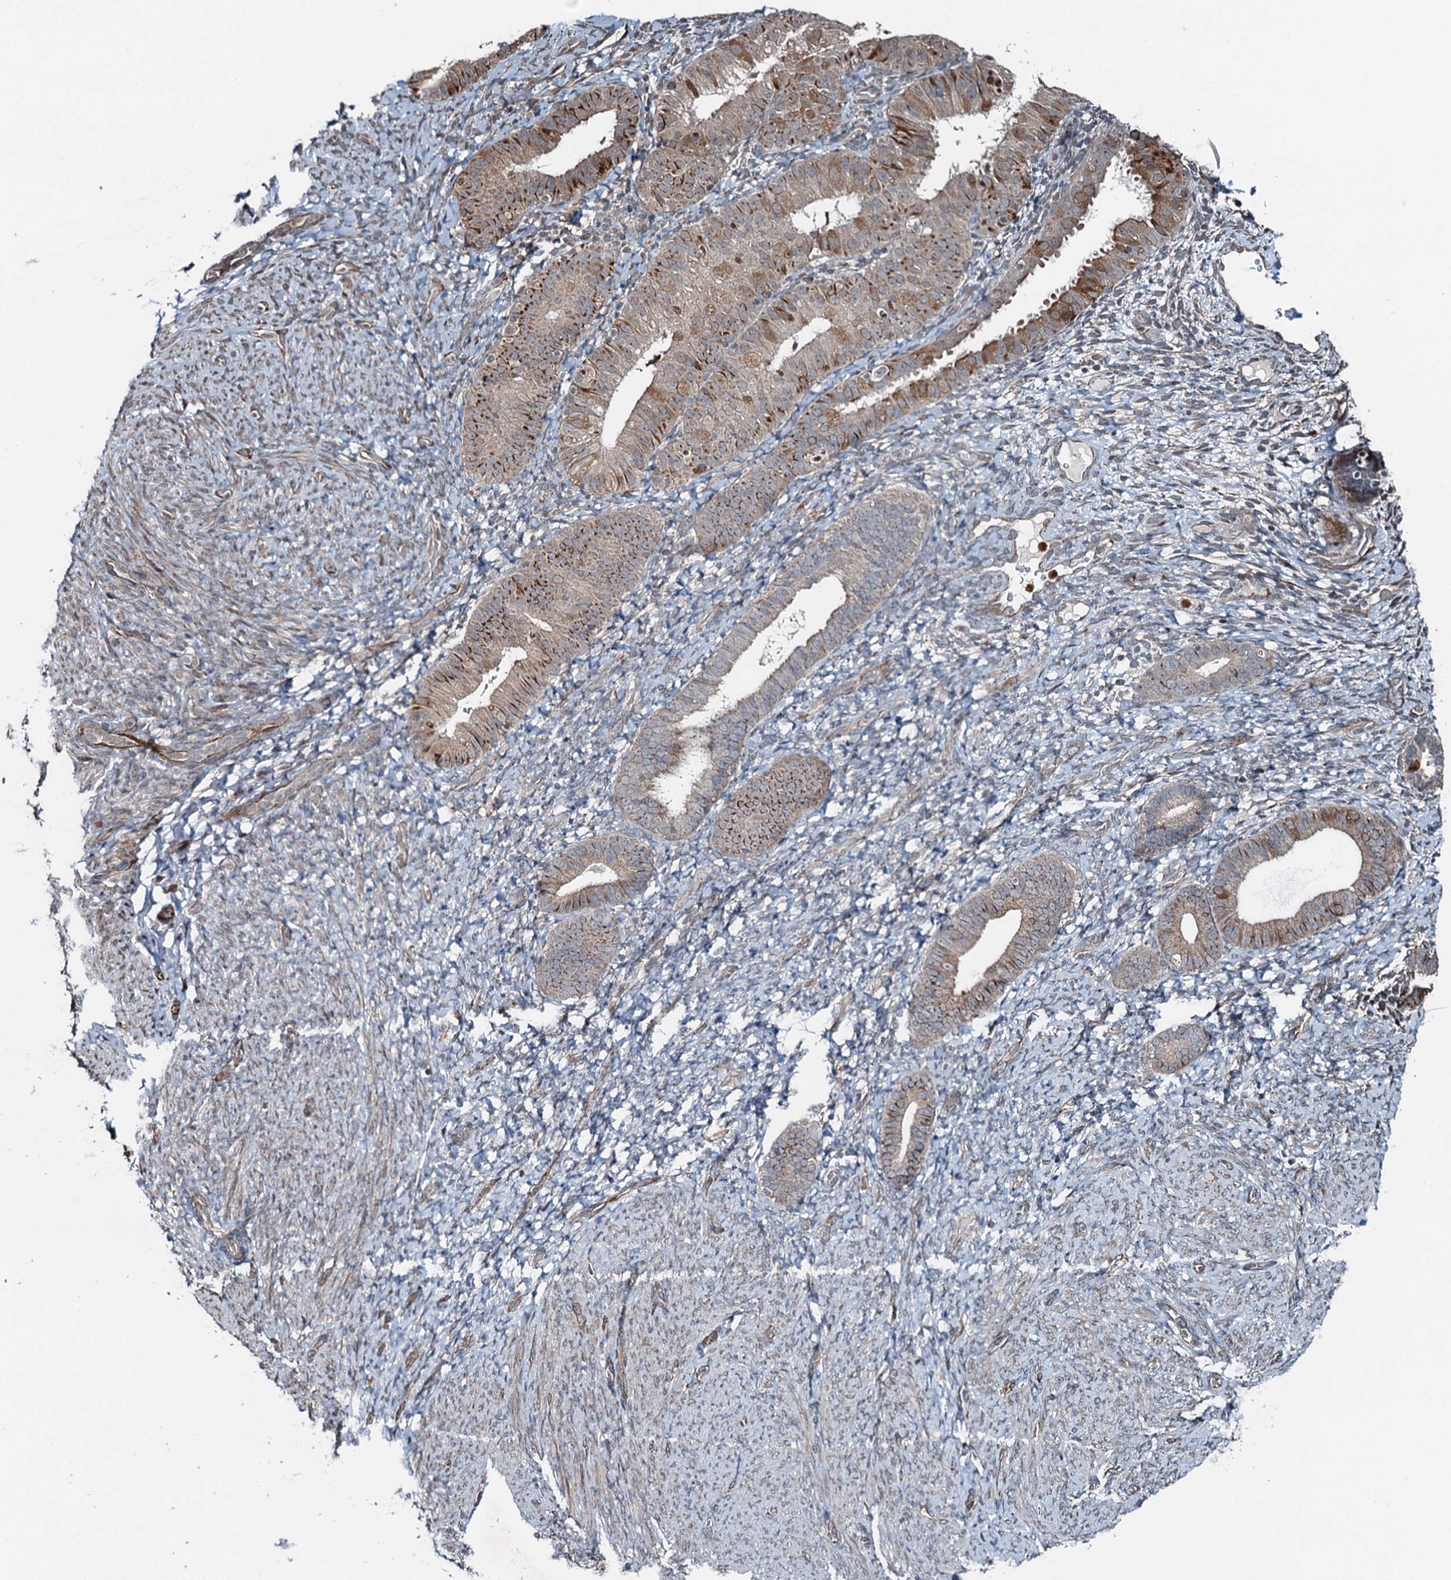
{"staining": {"intensity": "negative", "quantity": "none", "location": "none"}, "tissue": "endometrium", "cell_type": "Cells in endometrial stroma", "image_type": "normal", "snomed": [{"axis": "morphology", "description": "Normal tissue, NOS"}, {"axis": "topography", "description": "Endometrium"}], "caption": "This is an immunohistochemistry (IHC) photomicrograph of normal endometrium. There is no positivity in cells in endometrial stroma.", "gene": "WHAMM", "patient": {"sex": "female", "age": 65}}